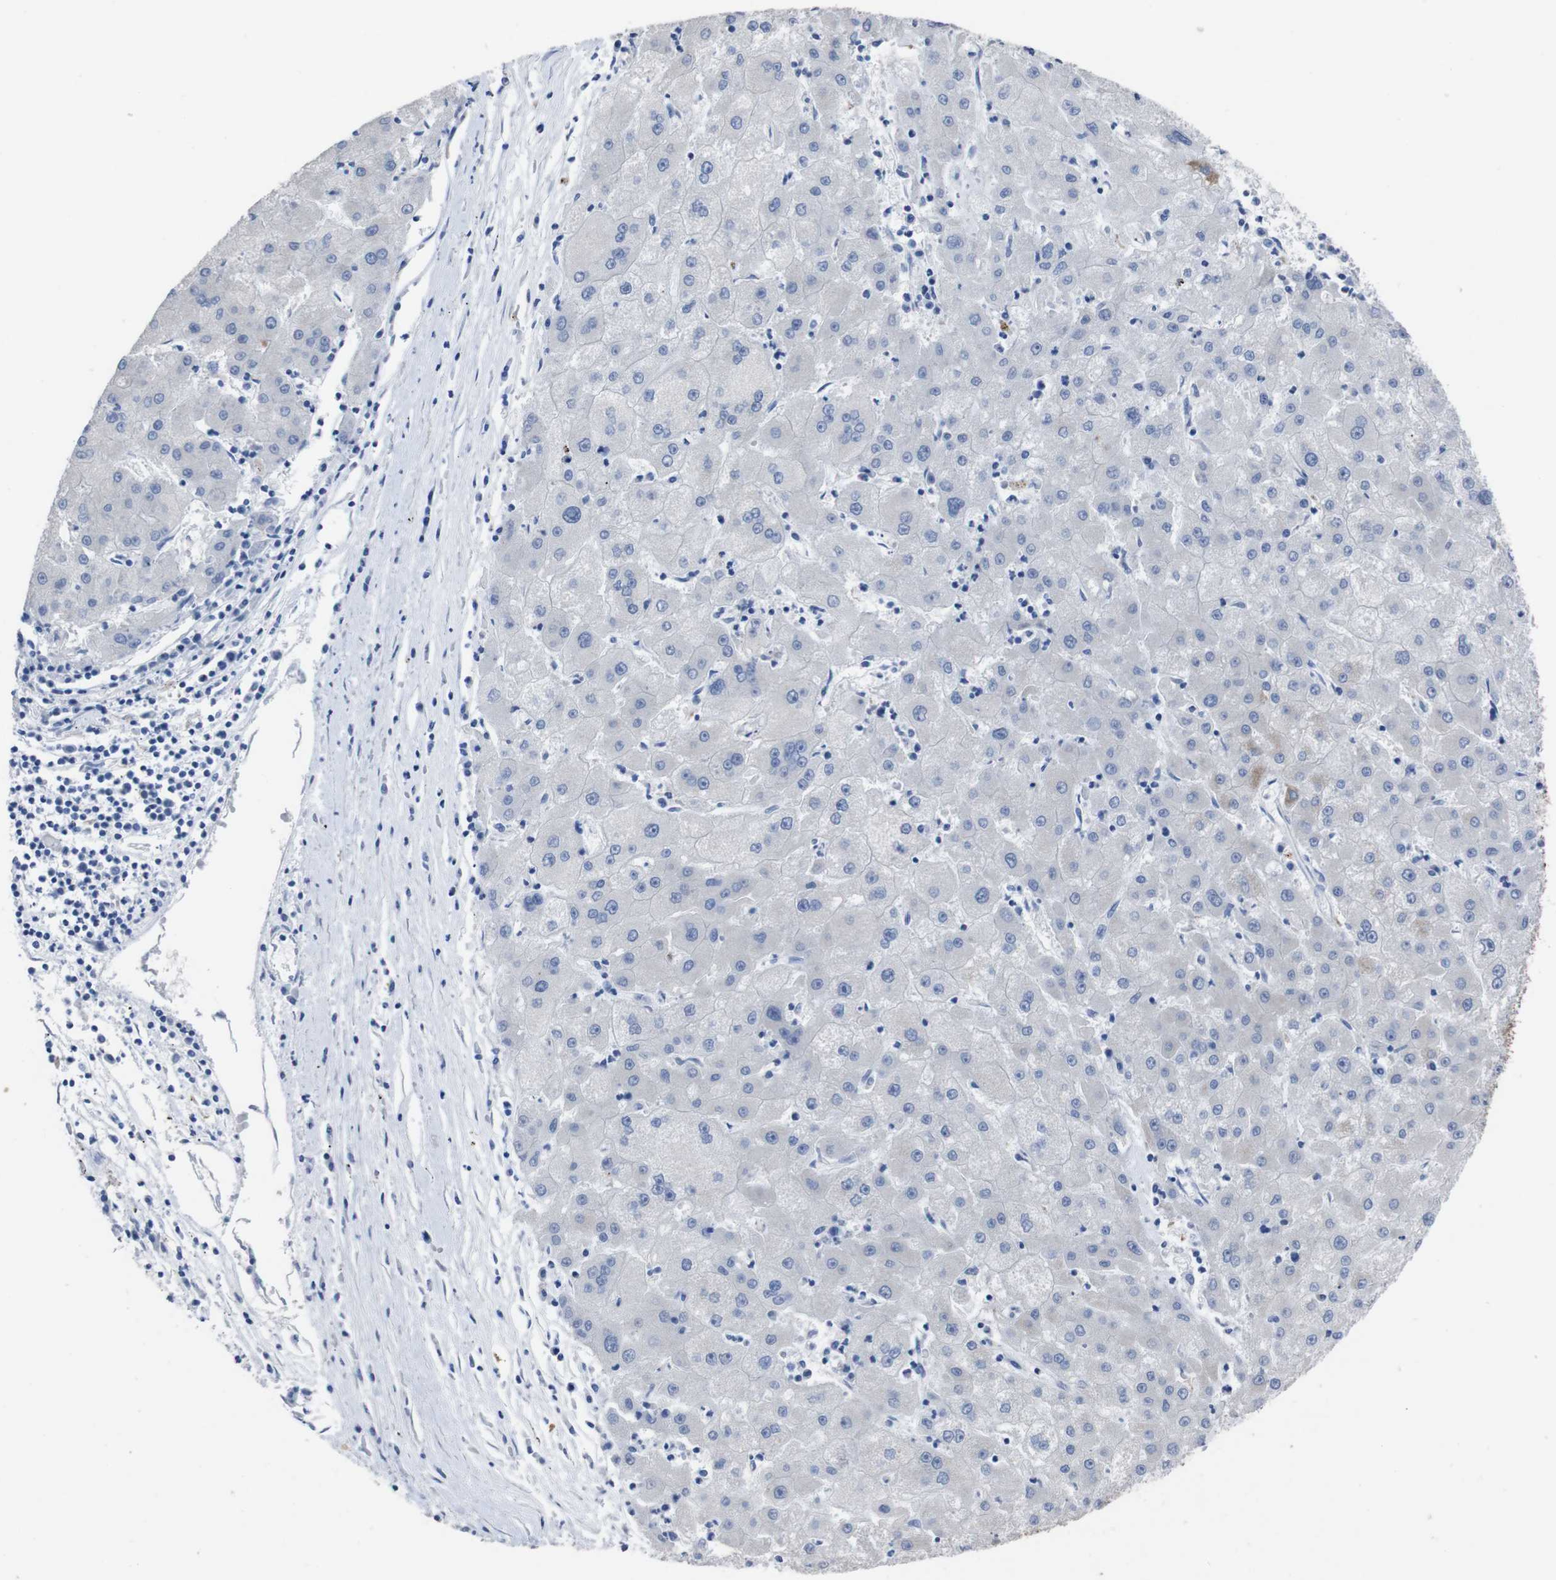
{"staining": {"intensity": "negative", "quantity": "none", "location": "none"}, "tissue": "liver cancer", "cell_type": "Tumor cells", "image_type": "cancer", "snomed": [{"axis": "morphology", "description": "Carcinoma, Hepatocellular, NOS"}, {"axis": "topography", "description": "Liver"}], "caption": "Photomicrograph shows no significant protein positivity in tumor cells of liver cancer.", "gene": "GJB2", "patient": {"sex": "male", "age": 72}}